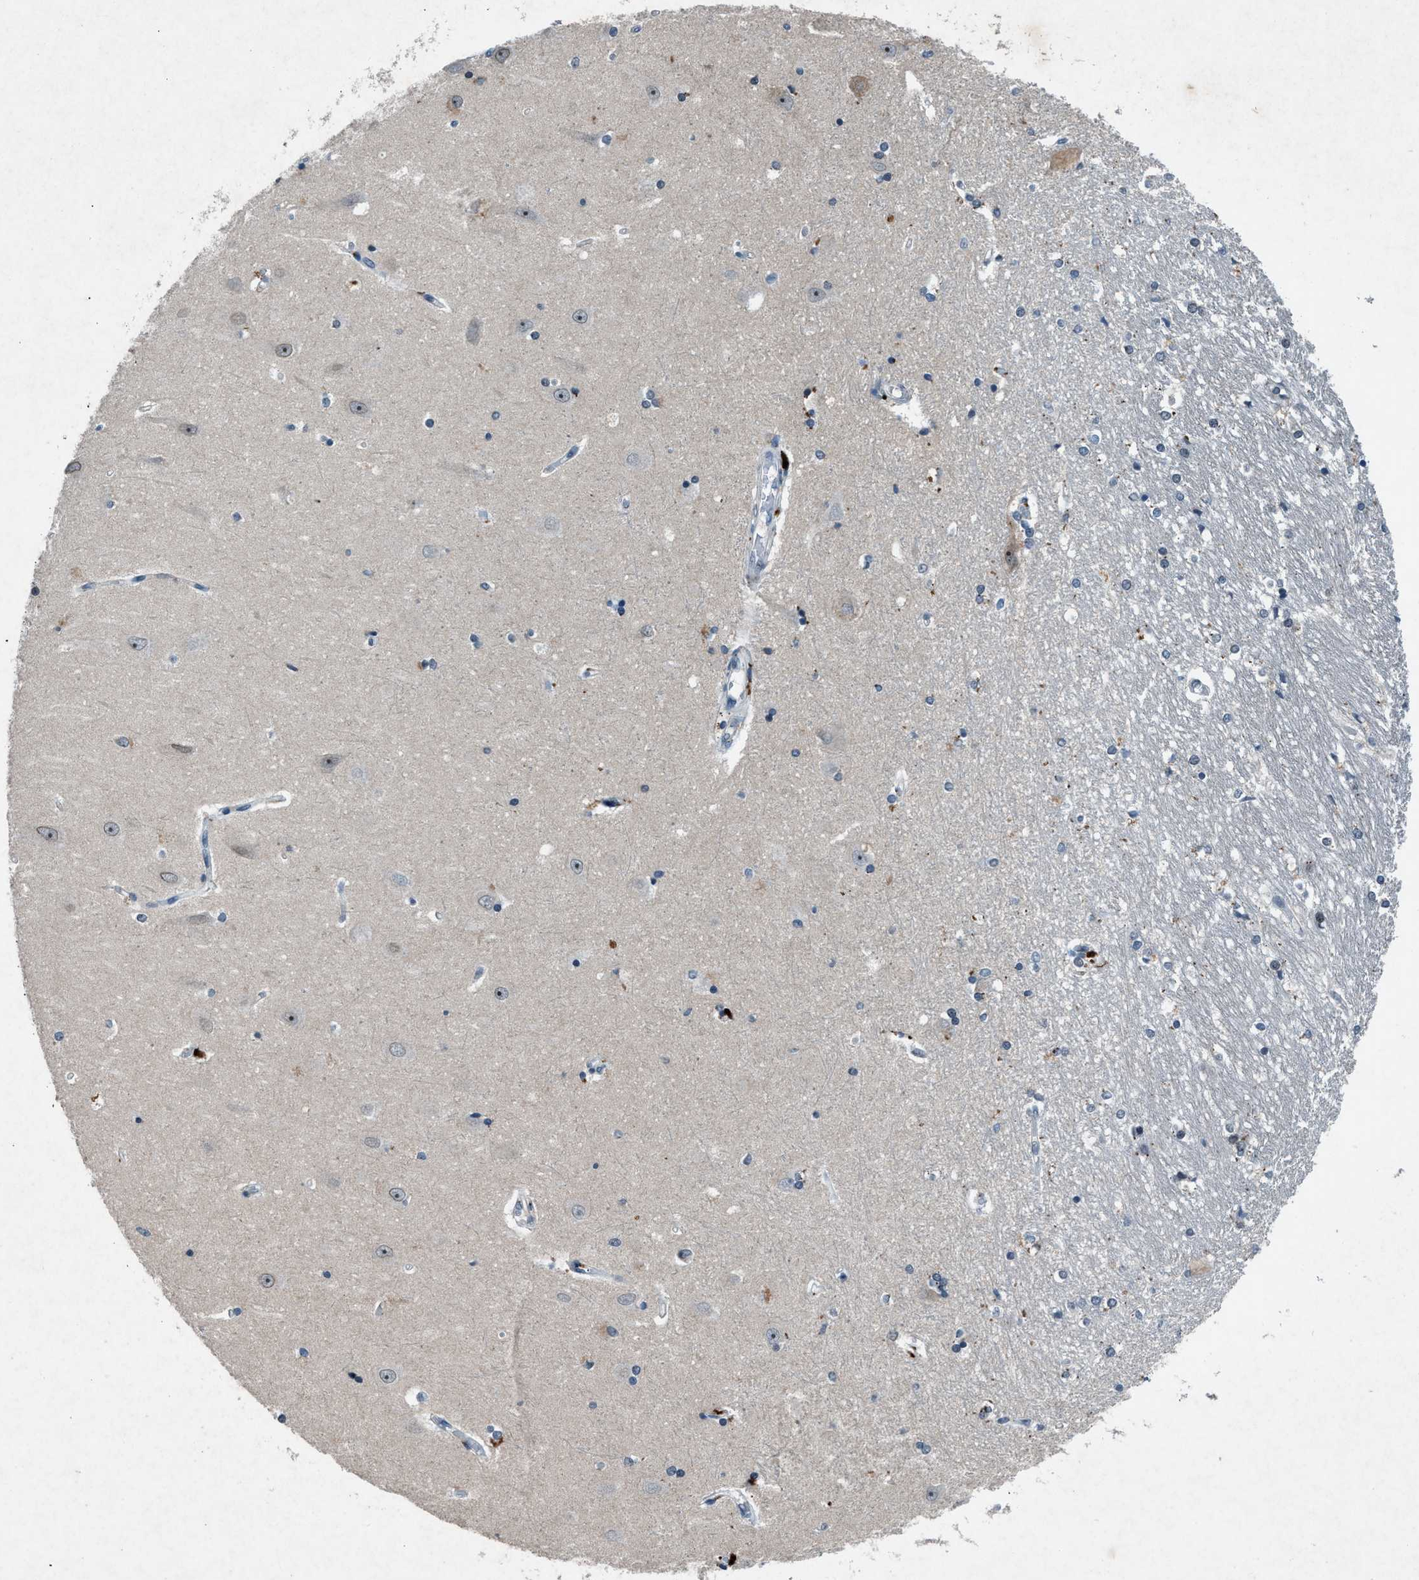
{"staining": {"intensity": "negative", "quantity": "none", "location": "none"}, "tissue": "hippocampus", "cell_type": "Glial cells", "image_type": "normal", "snomed": [{"axis": "morphology", "description": "Normal tissue, NOS"}, {"axis": "topography", "description": "Hippocampus"}], "caption": "Immunohistochemistry (IHC) histopathology image of unremarkable hippocampus stained for a protein (brown), which demonstrates no staining in glial cells. Nuclei are stained in blue.", "gene": "ADCY1", "patient": {"sex": "male", "age": 45}}